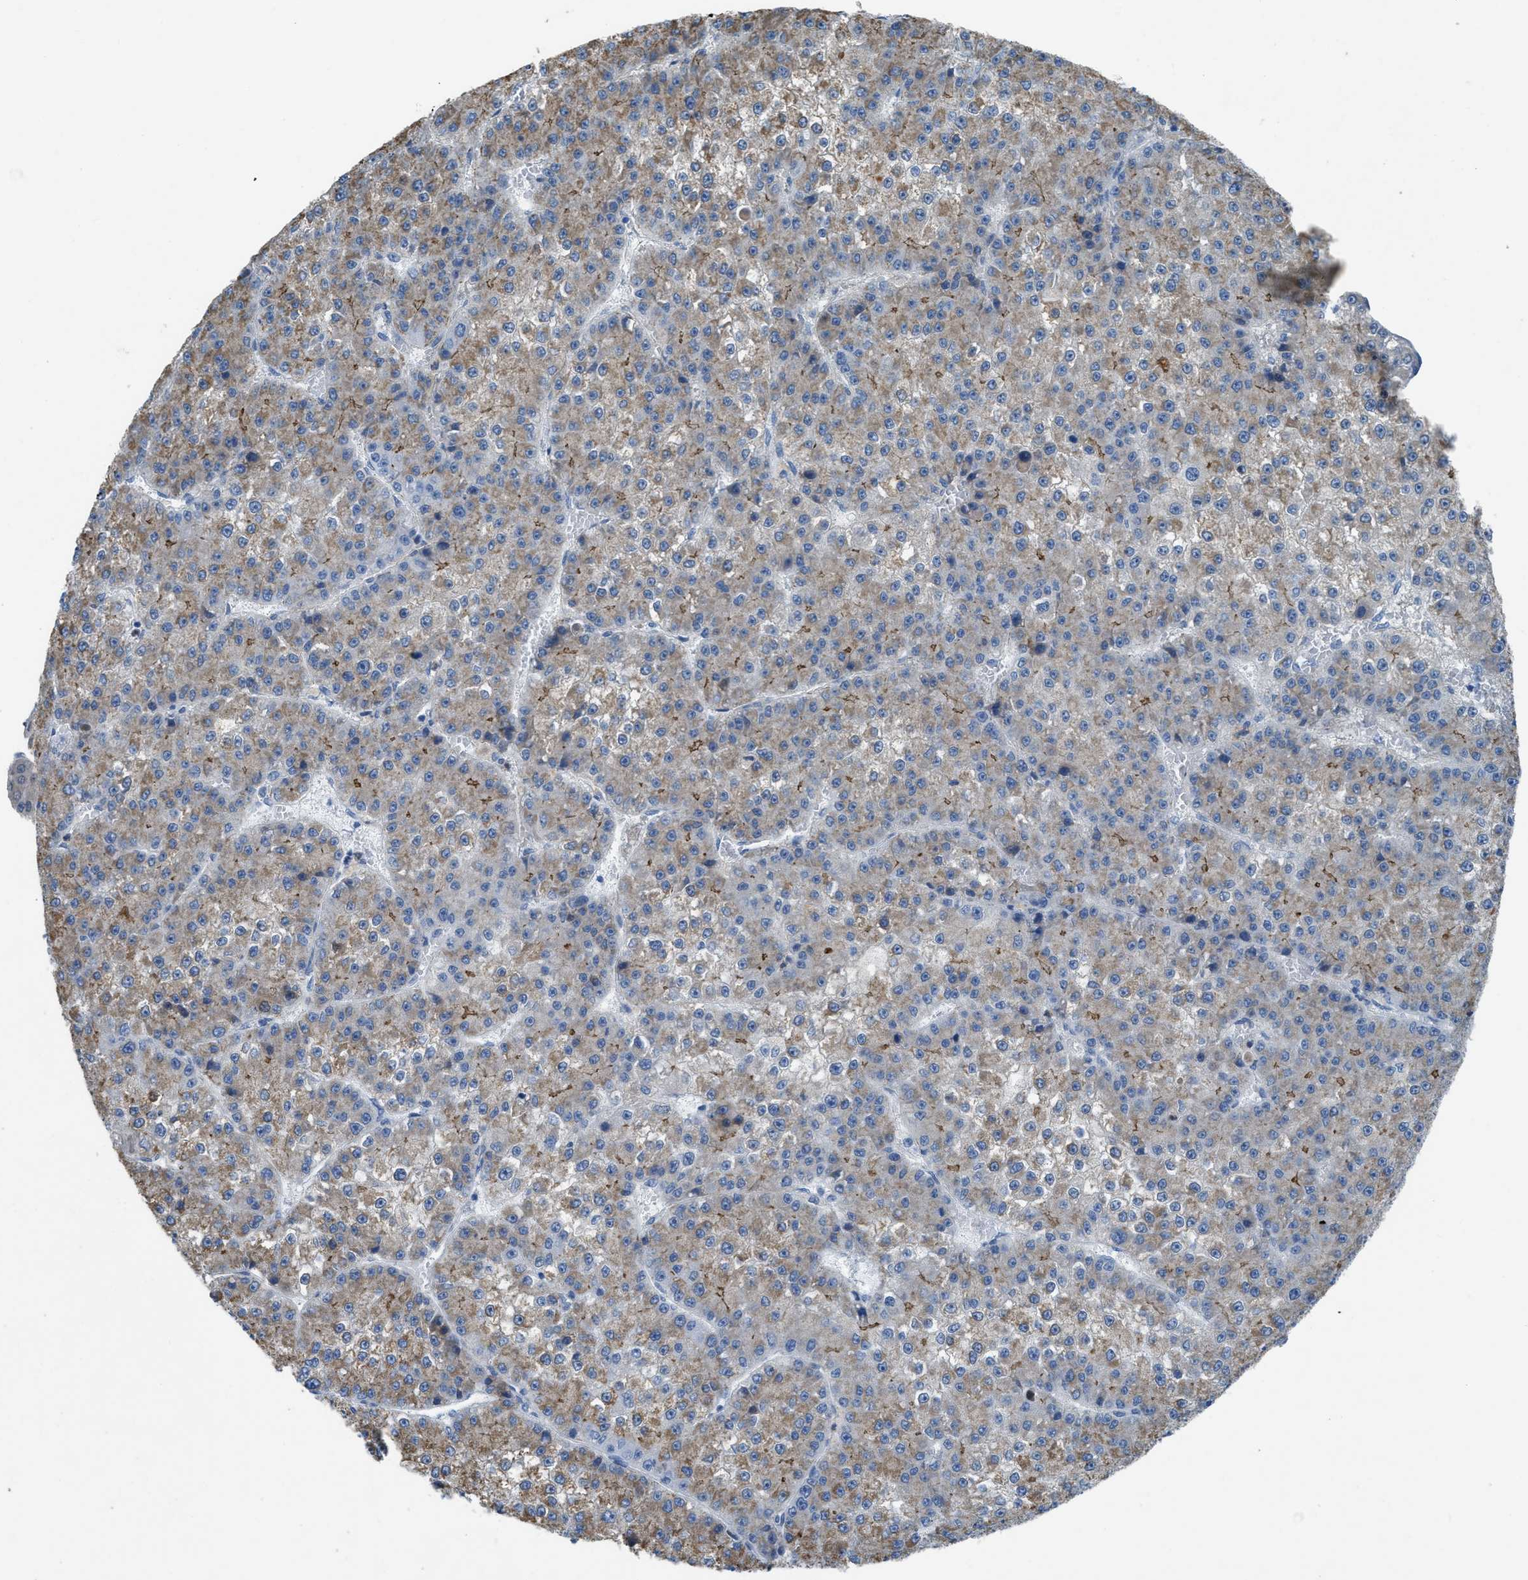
{"staining": {"intensity": "weak", "quantity": ">75%", "location": "cytoplasmic/membranous"}, "tissue": "liver cancer", "cell_type": "Tumor cells", "image_type": "cancer", "snomed": [{"axis": "morphology", "description": "Carcinoma, Hepatocellular, NOS"}, {"axis": "topography", "description": "Liver"}], "caption": "Immunohistochemical staining of human hepatocellular carcinoma (liver) demonstrates low levels of weak cytoplasmic/membranous positivity in about >75% of tumor cells.", "gene": "CRB3", "patient": {"sex": "female", "age": 73}}